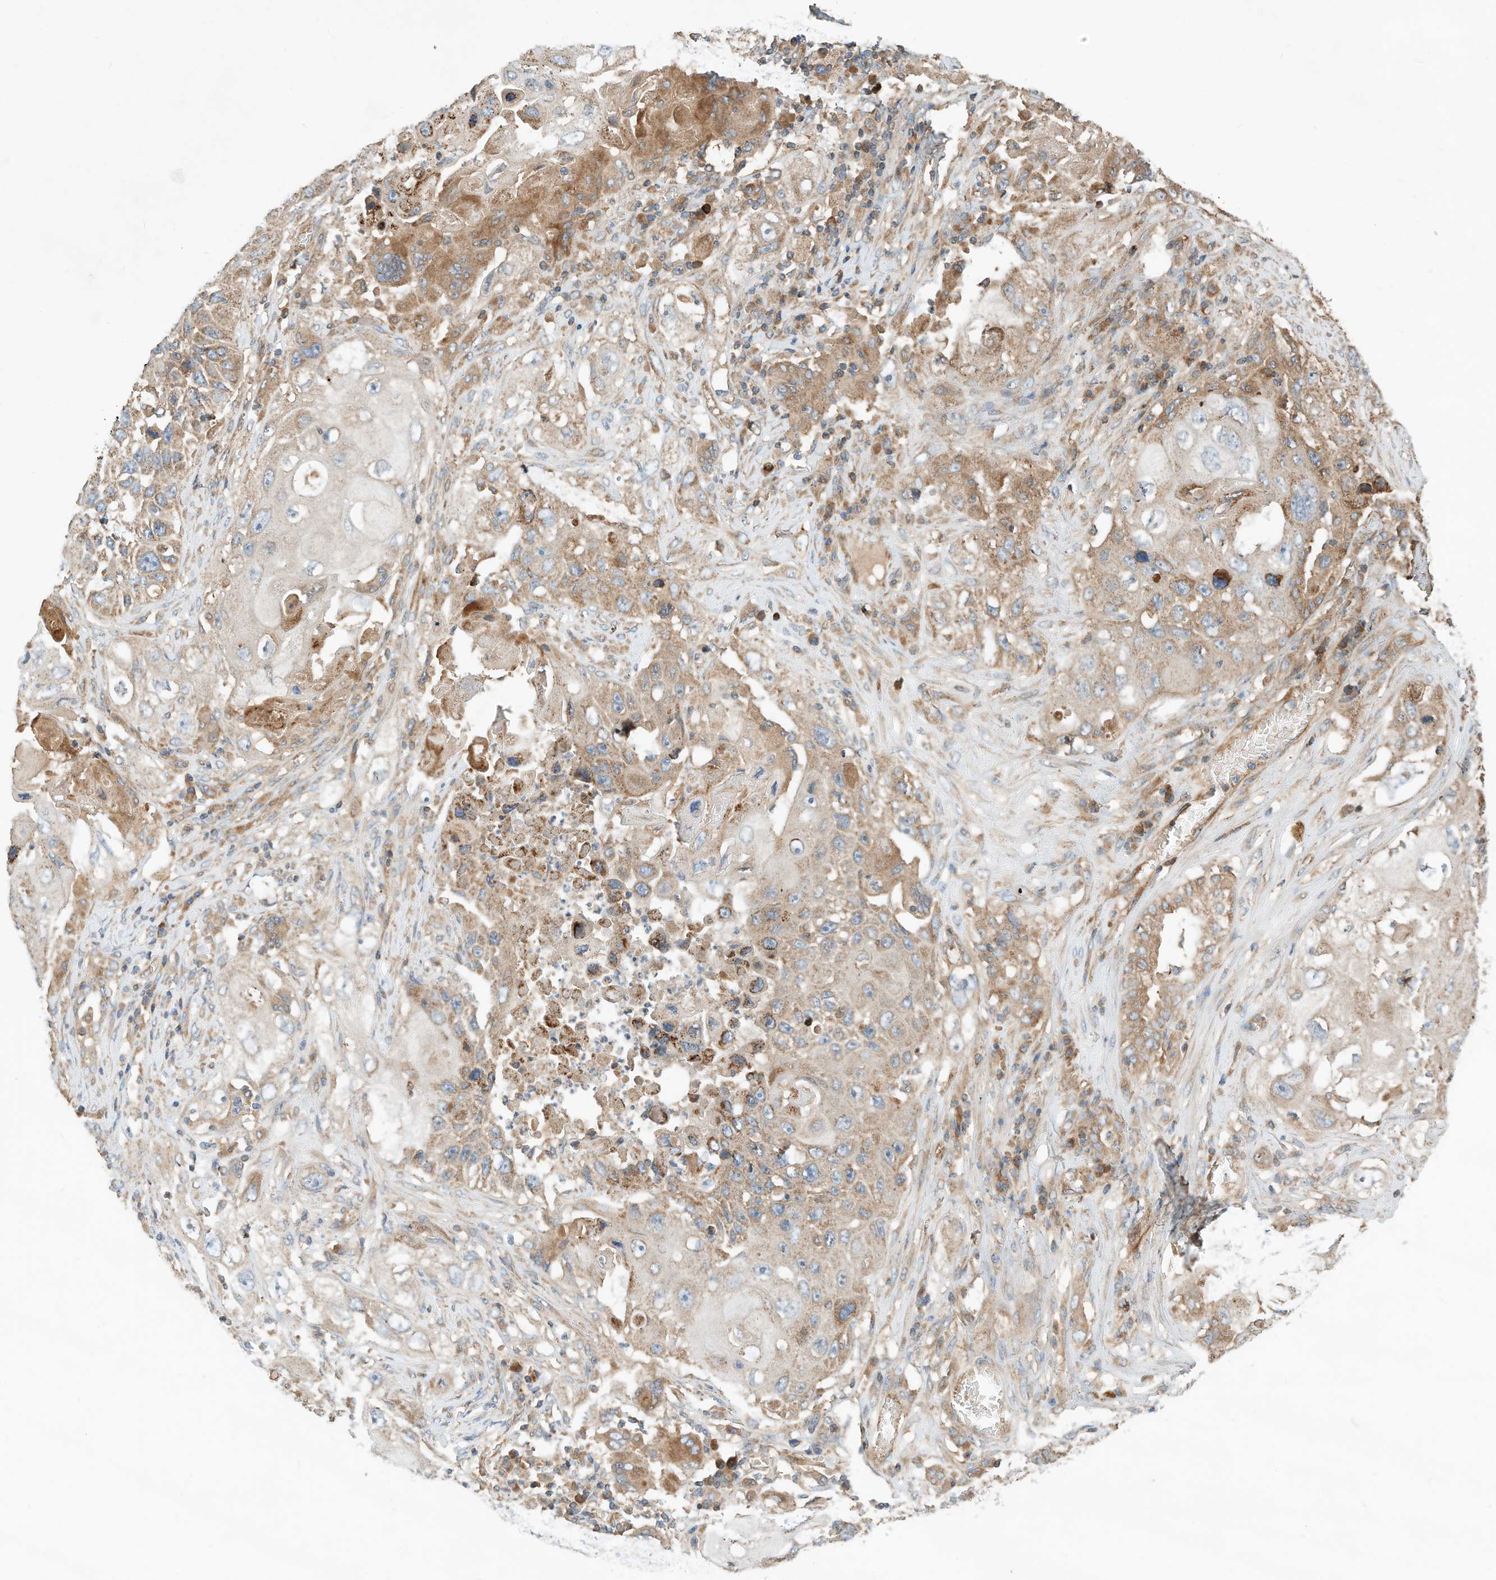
{"staining": {"intensity": "moderate", "quantity": ">75%", "location": "cytoplasmic/membranous"}, "tissue": "lung cancer", "cell_type": "Tumor cells", "image_type": "cancer", "snomed": [{"axis": "morphology", "description": "Squamous cell carcinoma, NOS"}, {"axis": "topography", "description": "Lung"}], "caption": "Immunohistochemistry (IHC) (DAB) staining of squamous cell carcinoma (lung) demonstrates moderate cytoplasmic/membranous protein expression in approximately >75% of tumor cells.", "gene": "CPAMD8", "patient": {"sex": "male", "age": 61}}